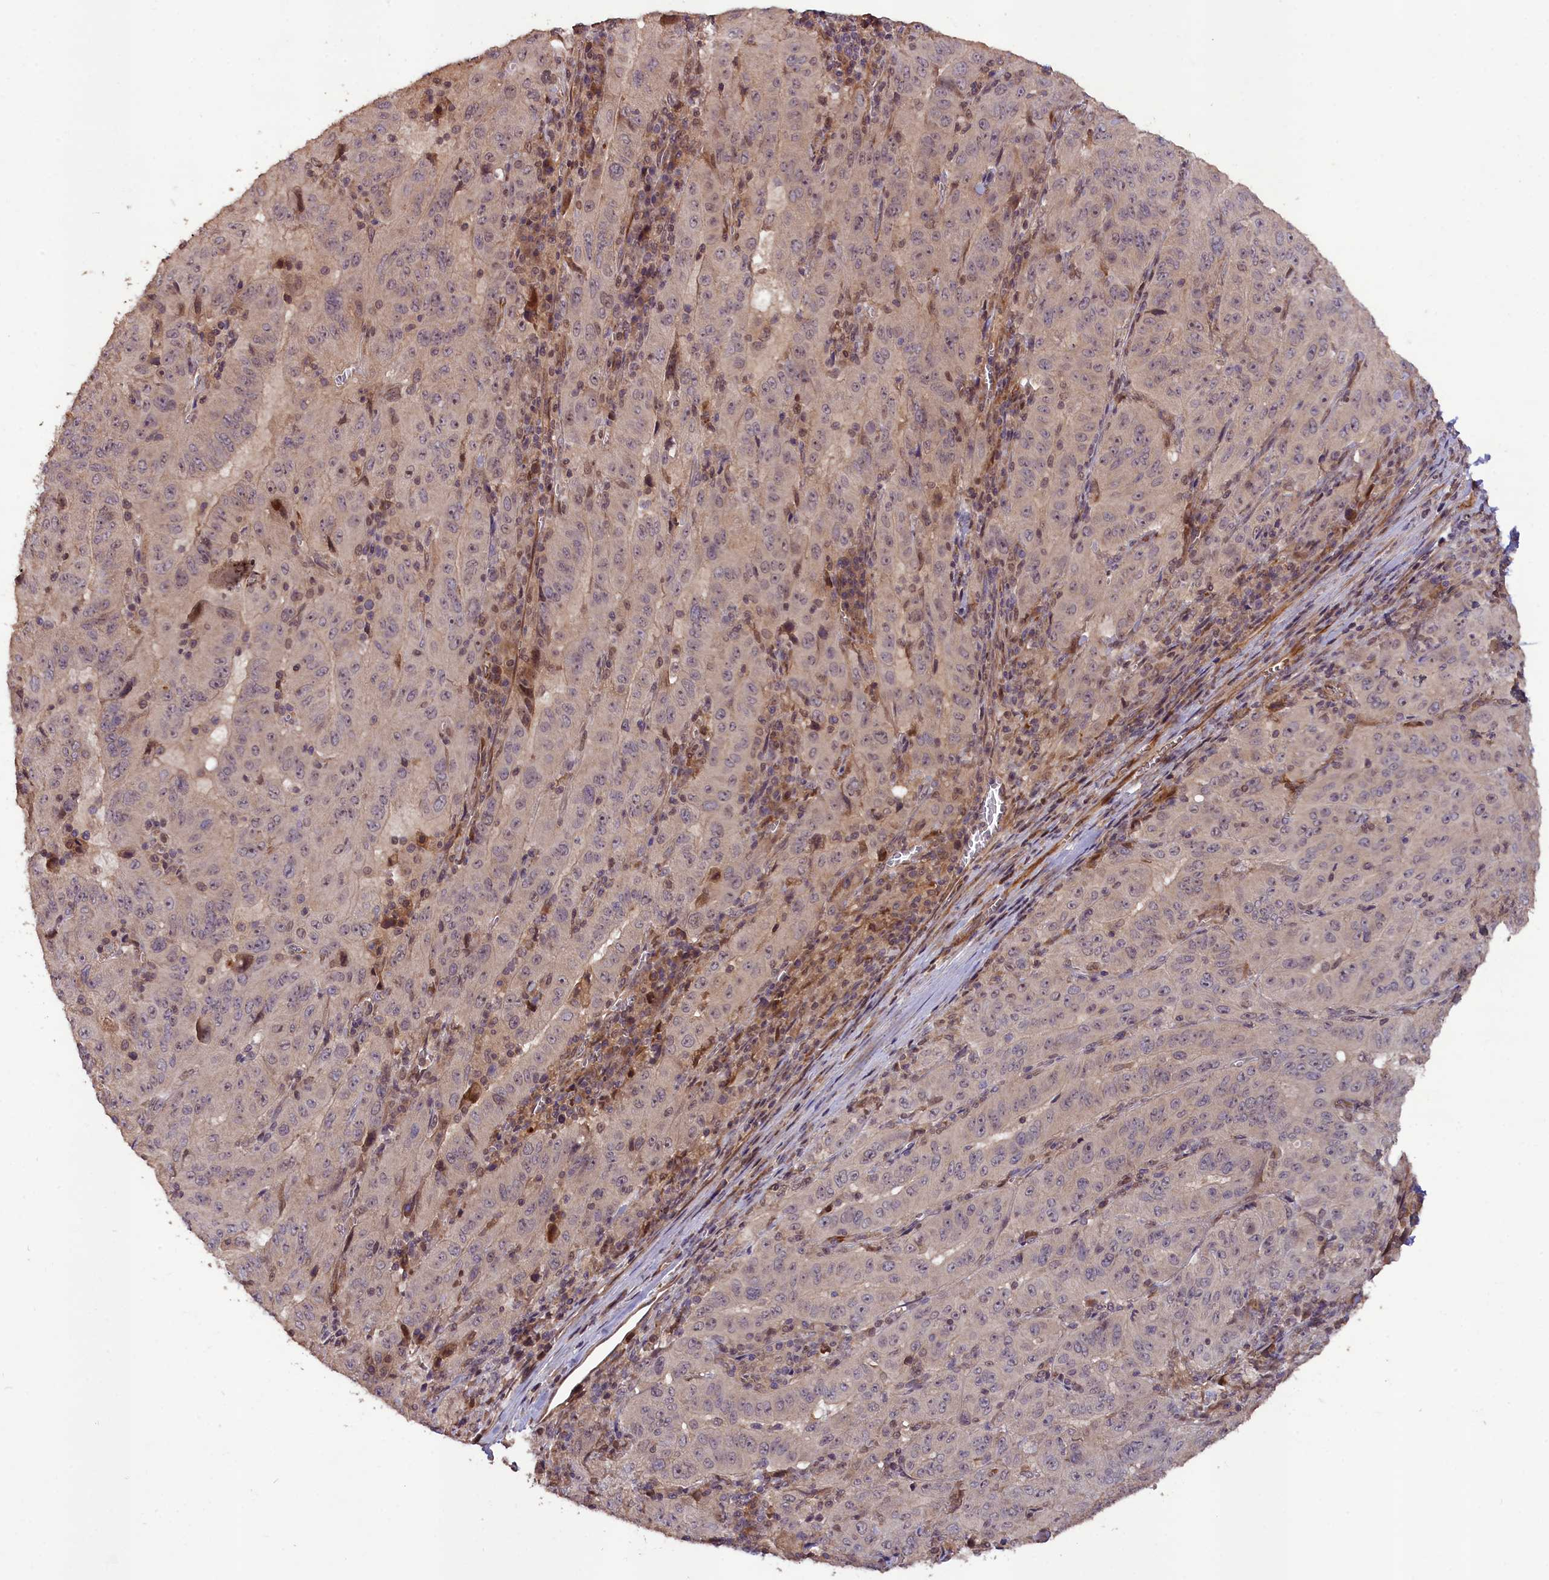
{"staining": {"intensity": "weak", "quantity": "<25%", "location": "cytoplasmic/membranous"}, "tissue": "pancreatic cancer", "cell_type": "Tumor cells", "image_type": "cancer", "snomed": [{"axis": "morphology", "description": "Adenocarcinoma, NOS"}, {"axis": "topography", "description": "Pancreas"}], "caption": "Pancreatic cancer was stained to show a protein in brown. There is no significant staining in tumor cells.", "gene": "DNAJB9", "patient": {"sex": "male", "age": 63}}